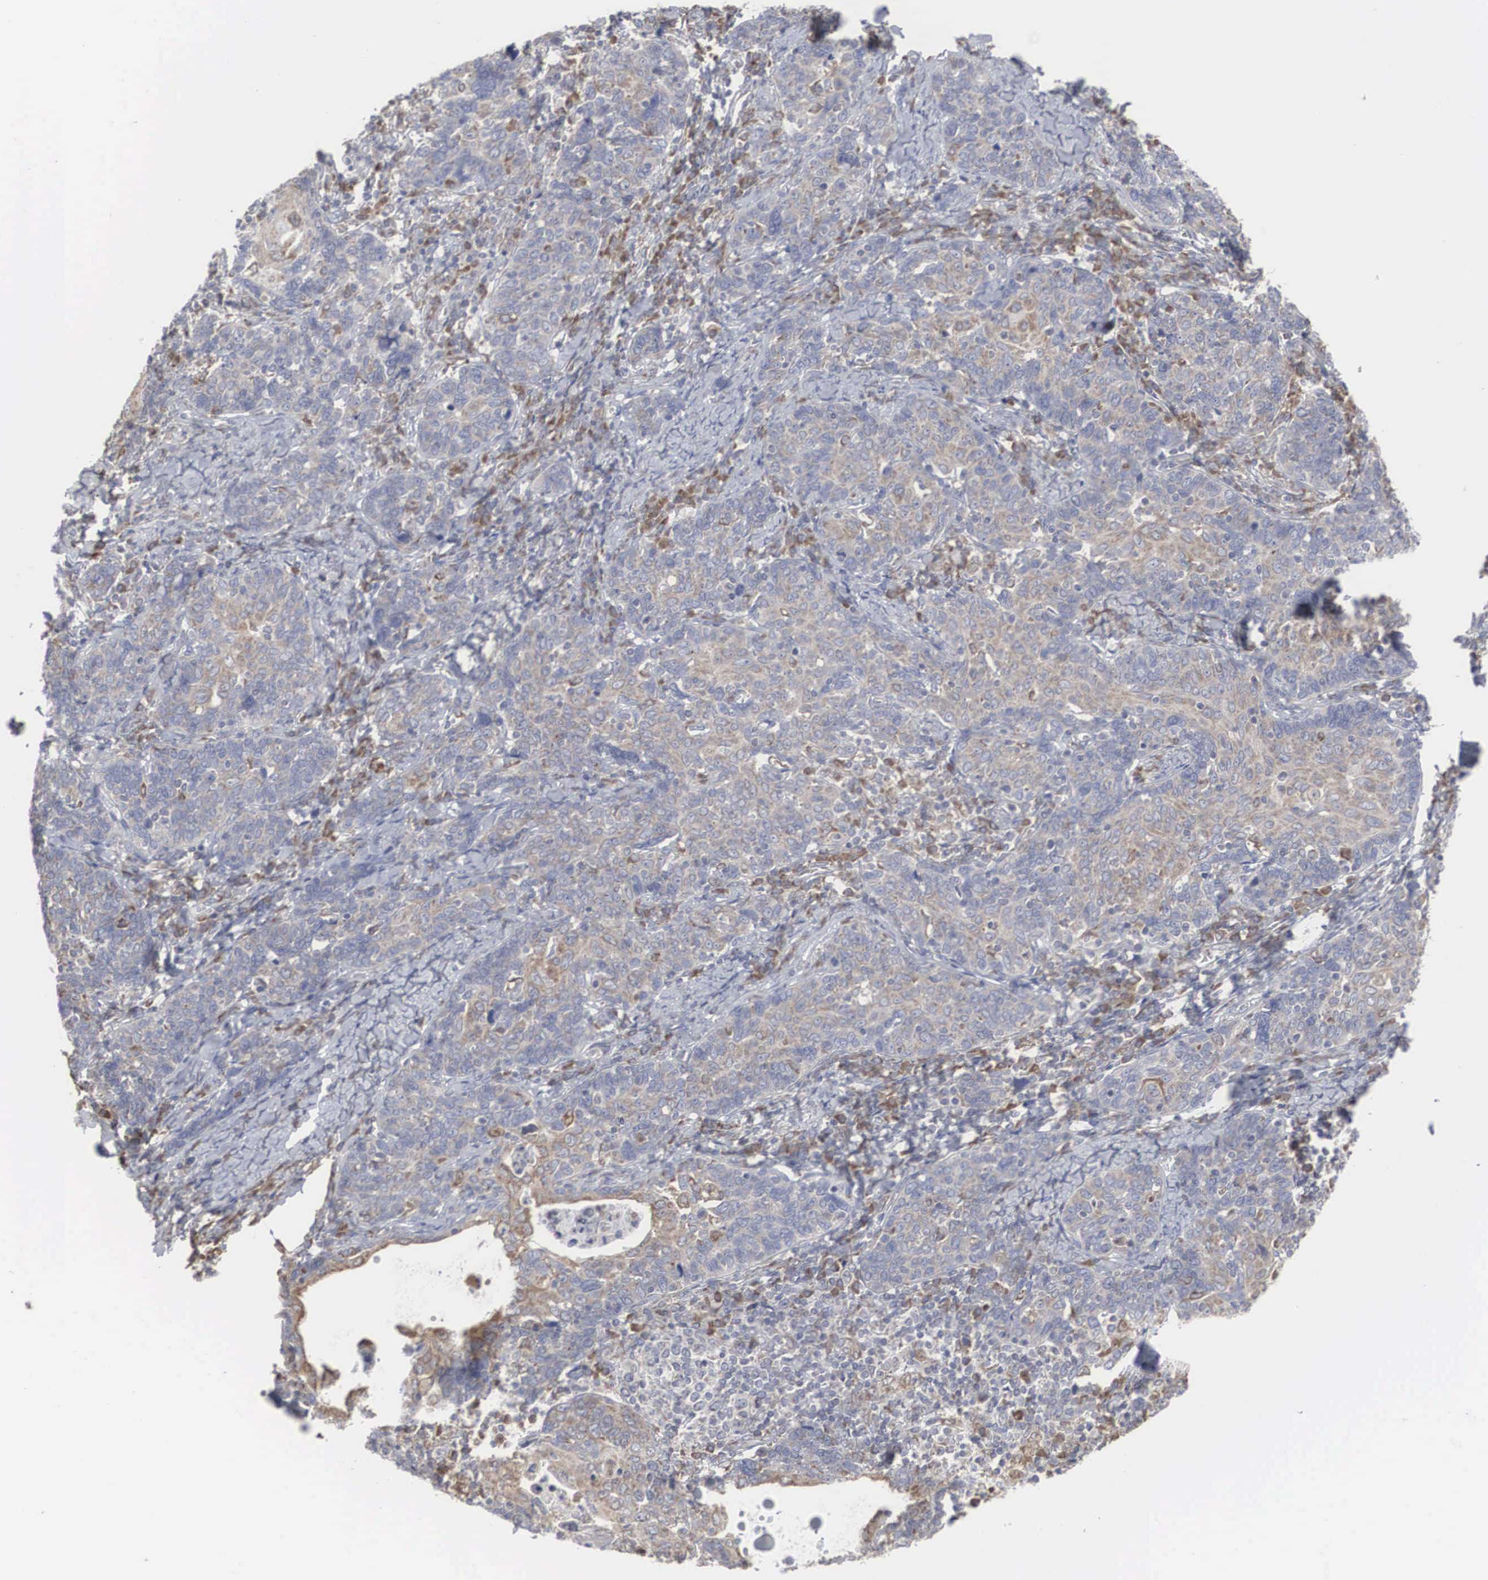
{"staining": {"intensity": "weak", "quantity": "25%-75%", "location": "cytoplasmic/membranous"}, "tissue": "cervical cancer", "cell_type": "Tumor cells", "image_type": "cancer", "snomed": [{"axis": "morphology", "description": "Squamous cell carcinoma, NOS"}, {"axis": "topography", "description": "Cervix"}], "caption": "IHC staining of cervical cancer (squamous cell carcinoma), which exhibits low levels of weak cytoplasmic/membranous staining in approximately 25%-75% of tumor cells indicating weak cytoplasmic/membranous protein expression. The staining was performed using DAB (brown) for protein detection and nuclei were counterstained in hematoxylin (blue).", "gene": "MIA2", "patient": {"sex": "female", "age": 41}}